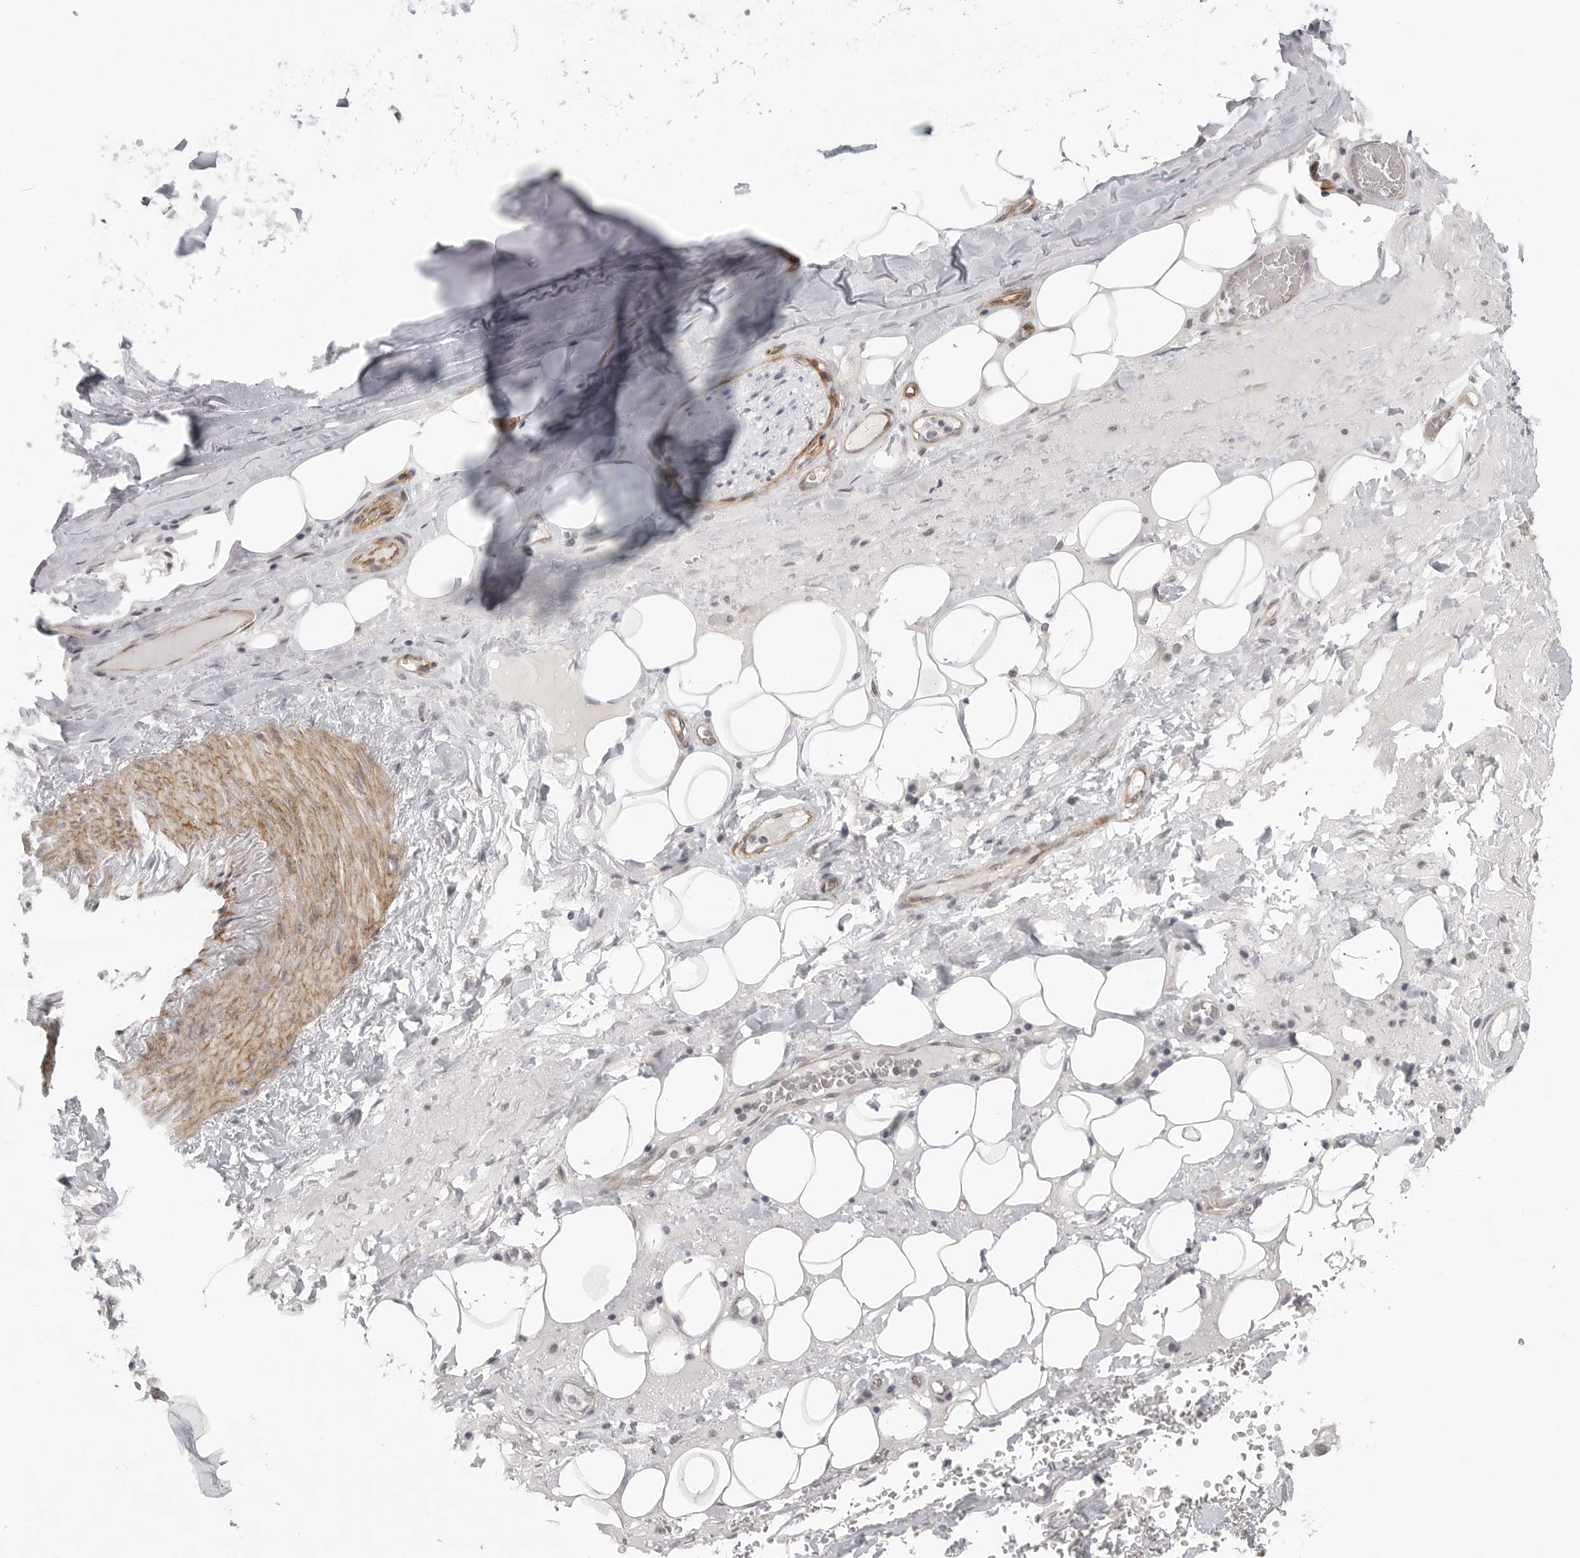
{"staining": {"intensity": "negative", "quantity": "none", "location": "none"}, "tissue": "adipose tissue", "cell_type": "Adipocytes", "image_type": "normal", "snomed": [{"axis": "morphology", "description": "Normal tissue, NOS"}, {"axis": "topography", "description": "Cartilage tissue"}], "caption": "A micrograph of adipose tissue stained for a protein demonstrates no brown staining in adipocytes.", "gene": "TUT4", "patient": {"sex": "female", "age": 63}}